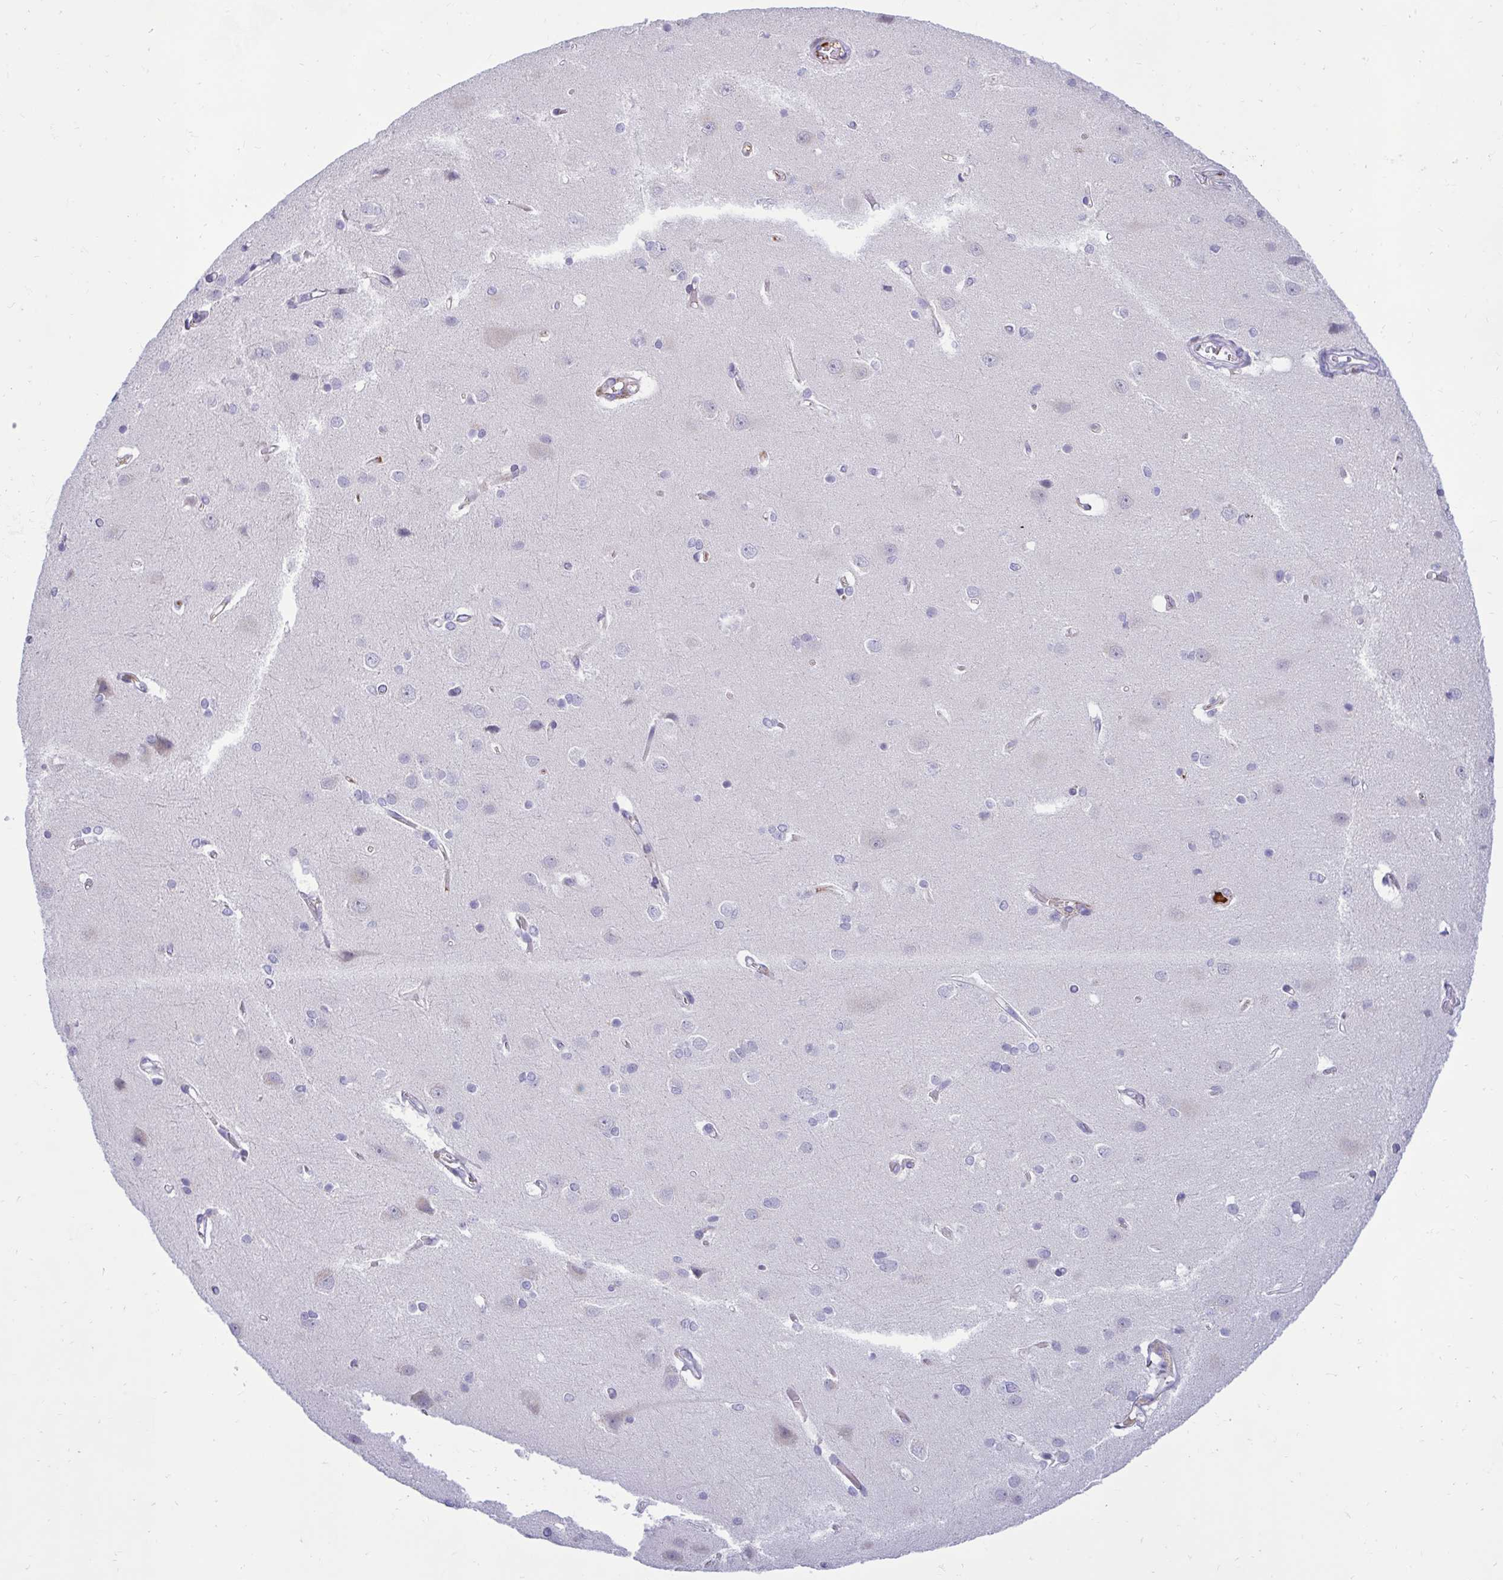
{"staining": {"intensity": "negative", "quantity": "none", "location": "none"}, "tissue": "cerebral cortex", "cell_type": "Endothelial cells", "image_type": "normal", "snomed": [{"axis": "morphology", "description": "Normal tissue, NOS"}, {"axis": "topography", "description": "Cerebral cortex"}], "caption": "High magnification brightfield microscopy of benign cerebral cortex stained with DAB (3,3'-diaminobenzidine) (brown) and counterstained with hematoxylin (blue): endothelial cells show no significant positivity. Nuclei are stained in blue.", "gene": "FAM219B", "patient": {"sex": "male", "age": 37}}